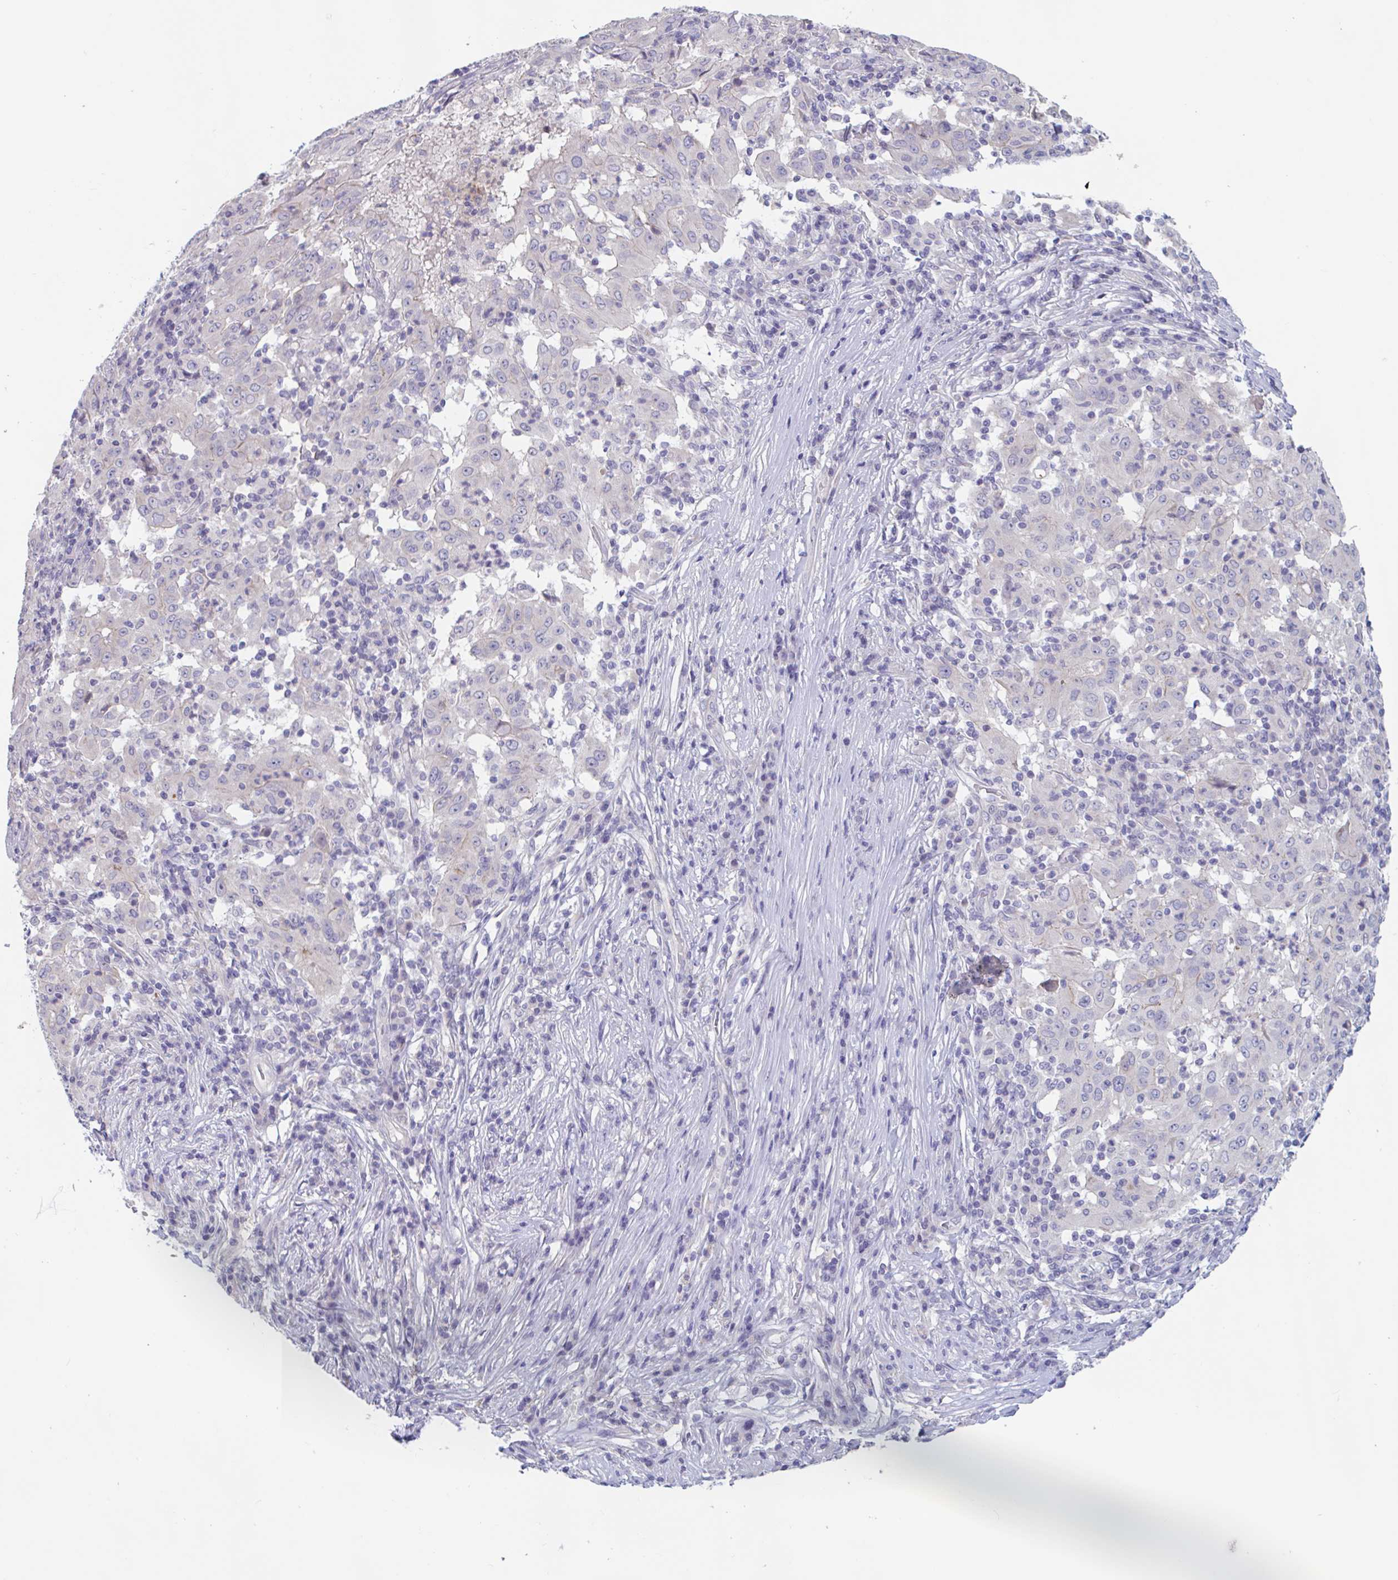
{"staining": {"intensity": "negative", "quantity": "none", "location": "none"}, "tissue": "pancreatic cancer", "cell_type": "Tumor cells", "image_type": "cancer", "snomed": [{"axis": "morphology", "description": "Adenocarcinoma, NOS"}, {"axis": "topography", "description": "Pancreas"}], "caption": "Immunohistochemistry of human pancreatic cancer shows no staining in tumor cells. The staining was performed using DAB to visualize the protein expression in brown, while the nuclei were stained in blue with hematoxylin (Magnification: 20x).", "gene": "UNKL", "patient": {"sex": "male", "age": 63}}